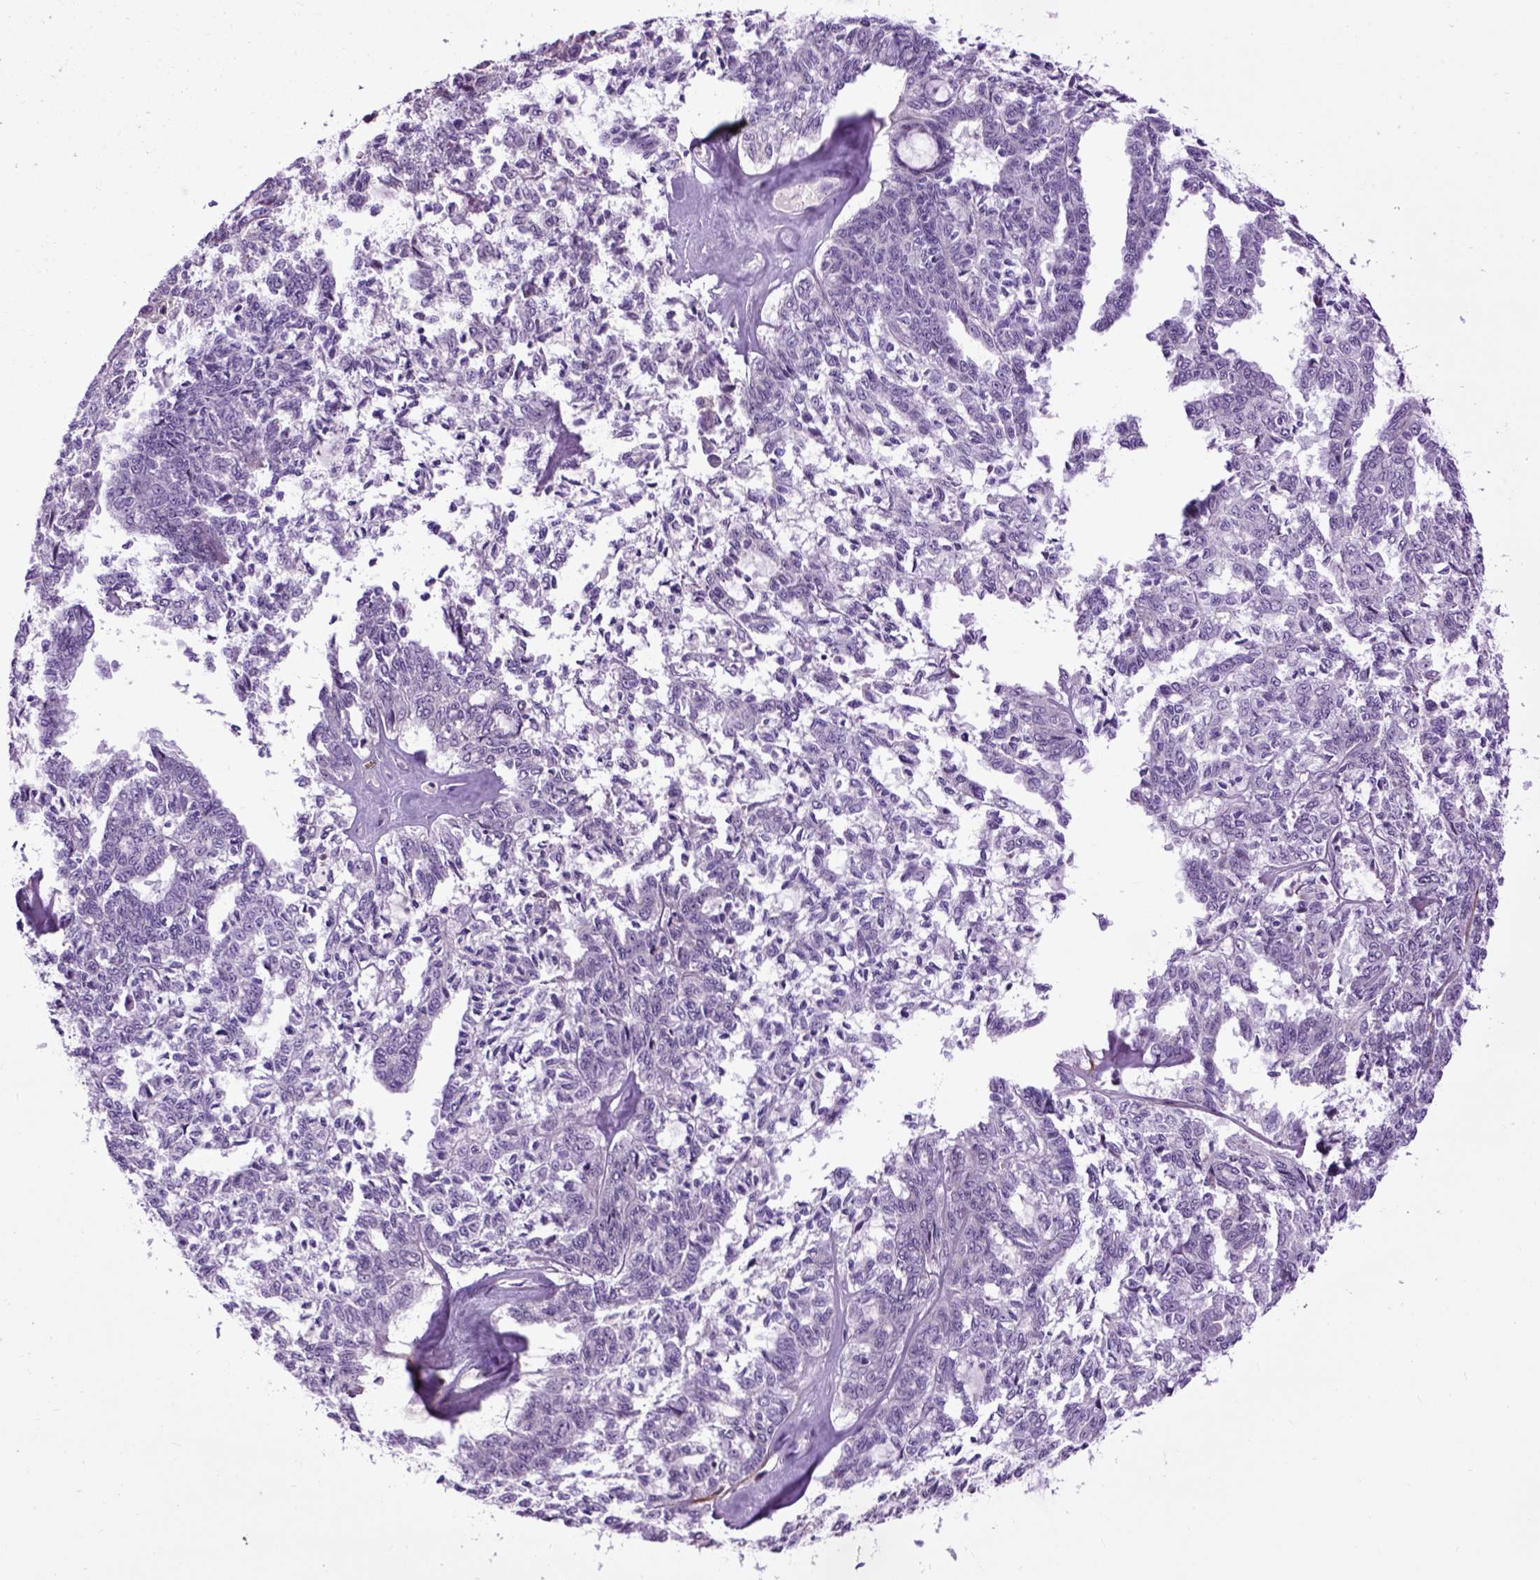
{"staining": {"intensity": "negative", "quantity": "none", "location": "none"}, "tissue": "ovarian cancer", "cell_type": "Tumor cells", "image_type": "cancer", "snomed": [{"axis": "morphology", "description": "Cystadenocarcinoma, serous, NOS"}, {"axis": "topography", "description": "Ovary"}], "caption": "Human serous cystadenocarcinoma (ovarian) stained for a protein using immunohistochemistry (IHC) demonstrates no expression in tumor cells.", "gene": "EMILIN3", "patient": {"sex": "female", "age": 71}}